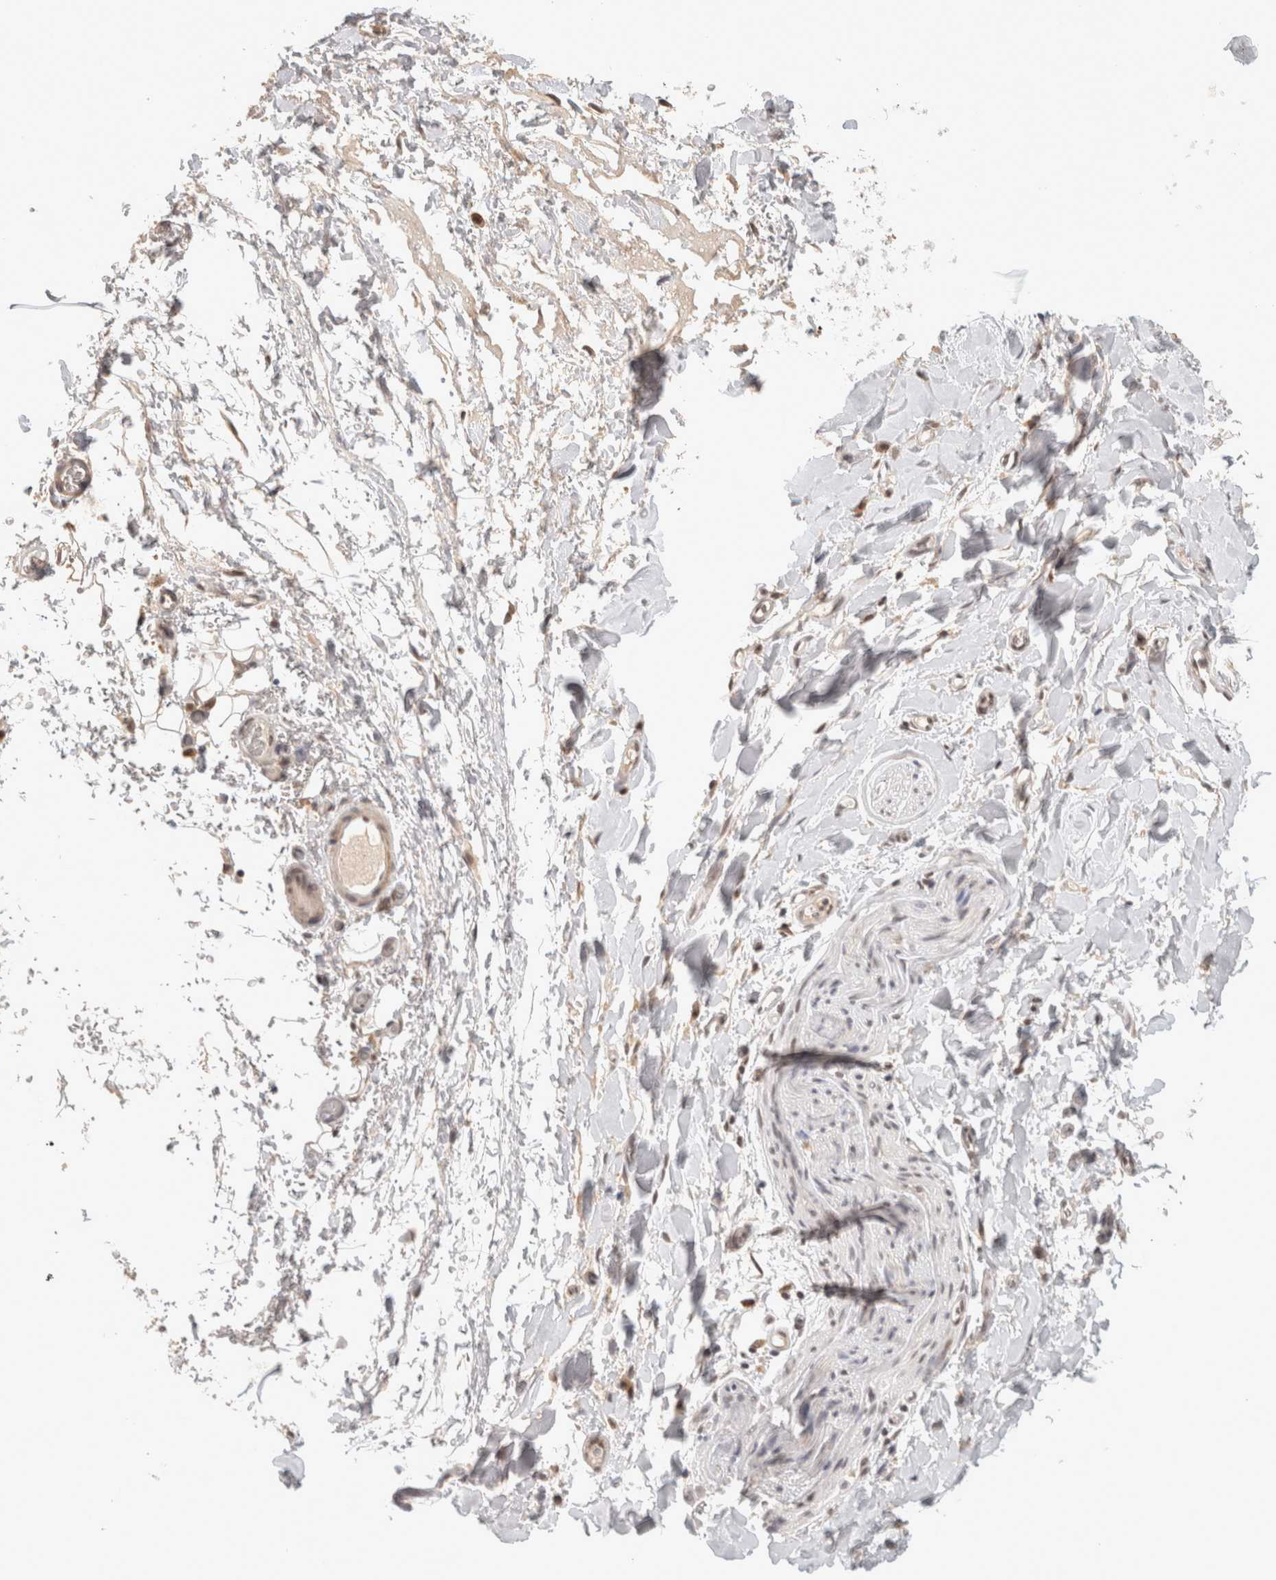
{"staining": {"intensity": "weak", "quantity": "25%-75%", "location": "nuclear"}, "tissue": "adipose tissue", "cell_type": "Adipocytes", "image_type": "normal", "snomed": [{"axis": "morphology", "description": "Normal tissue, NOS"}, {"axis": "morphology", "description": "Adenocarcinoma, NOS"}, {"axis": "topography", "description": "Esophagus"}], "caption": "Brown immunohistochemical staining in normal human adipose tissue displays weak nuclear staining in about 25%-75% of adipocytes.", "gene": "ZNF830", "patient": {"sex": "male", "age": 62}}